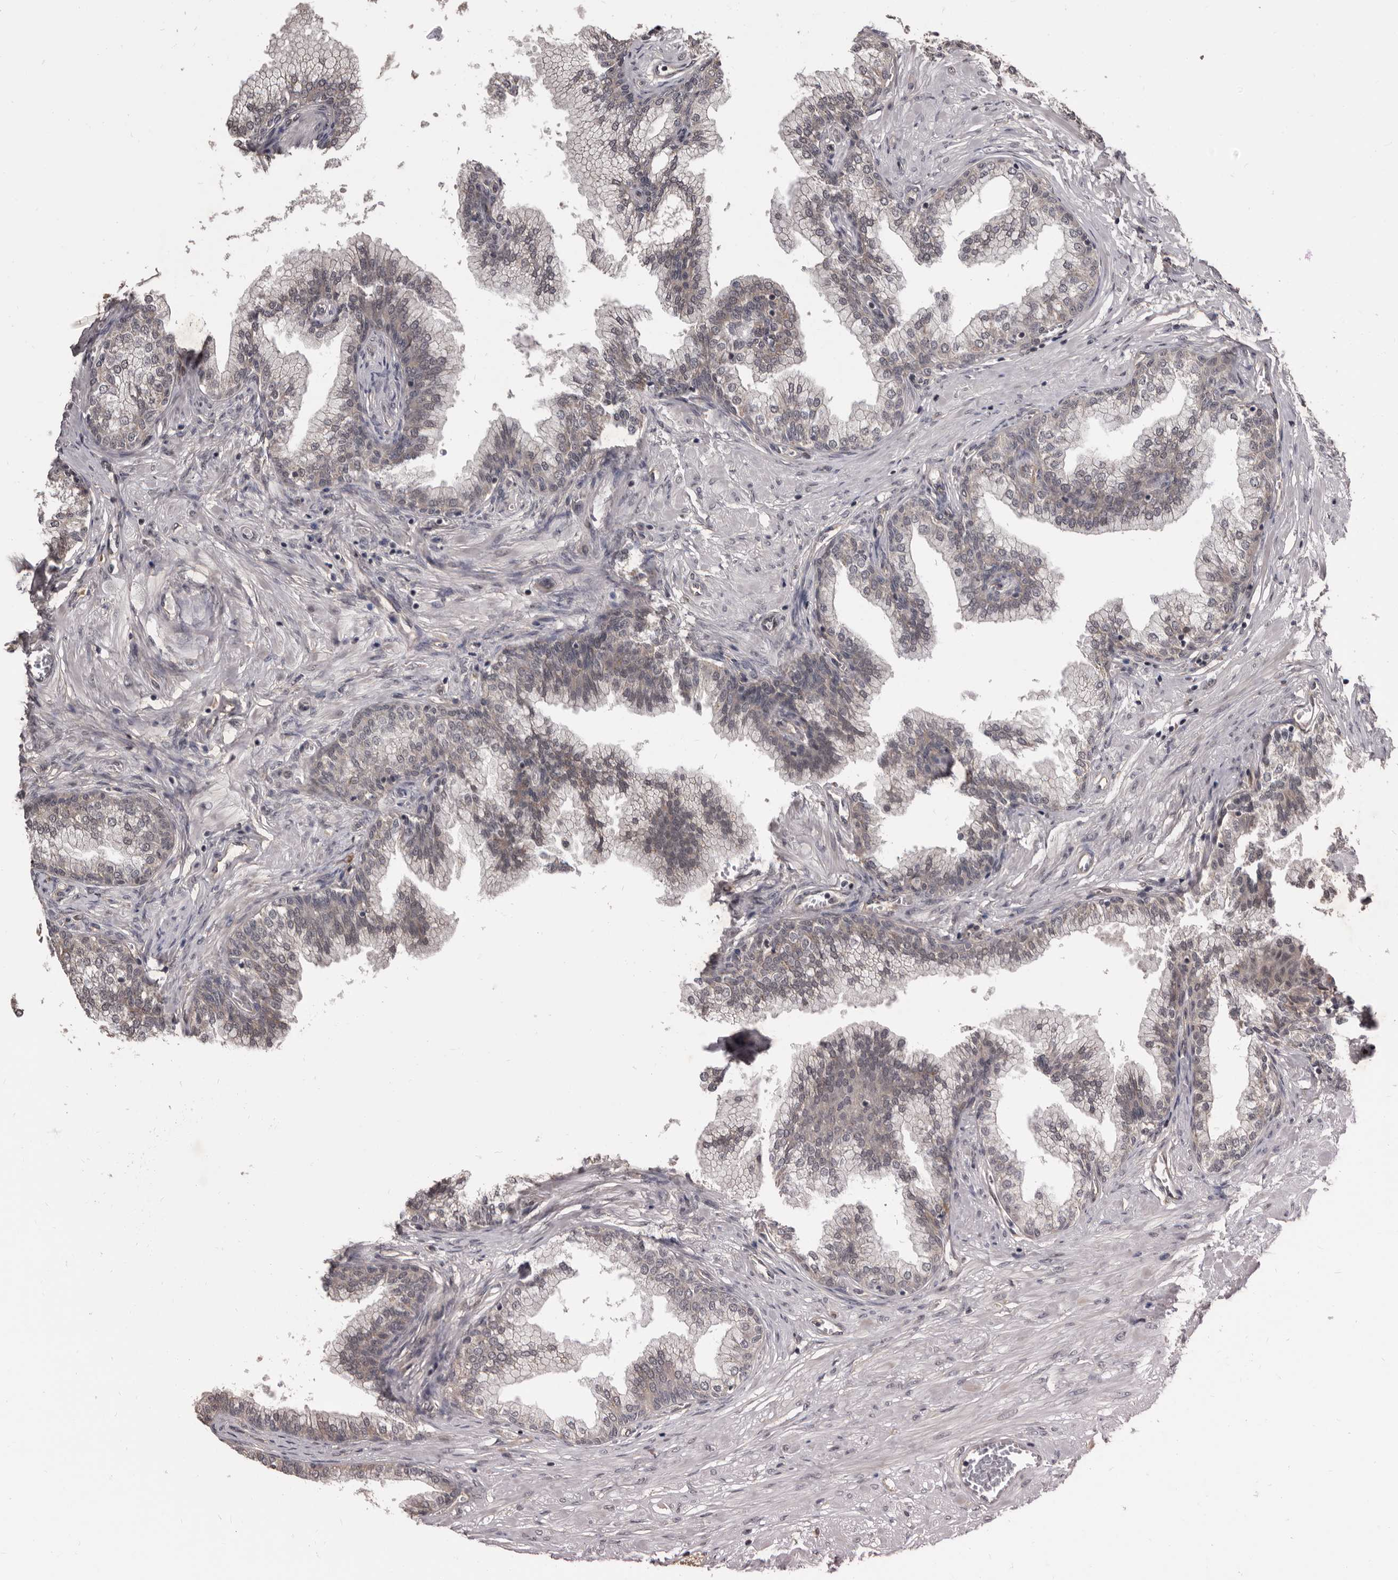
{"staining": {"intensity": "weak", "quantity": "<25%", "location": "cytoplasmic/membranous"}, "tissue": "prostate", "cell_type": "Glandular cells", "image_type": "normal", "snomed": [{"axis": "morphology", "description": "Normal tissue, NOS"}, {"axis": "morphology", "description": "Urothelial carcinoma, Low grade"}, {"axis": "topography", "description": "Urinary bladder"}, {"axis": "topography", "description": "Prostate"}], "caption": "Immunohistochemistry of unremarkable human prostate demonstrates no staining in glandular cells.", "gene": "AHR", "patient": {"sex": "male", "age": 60}}